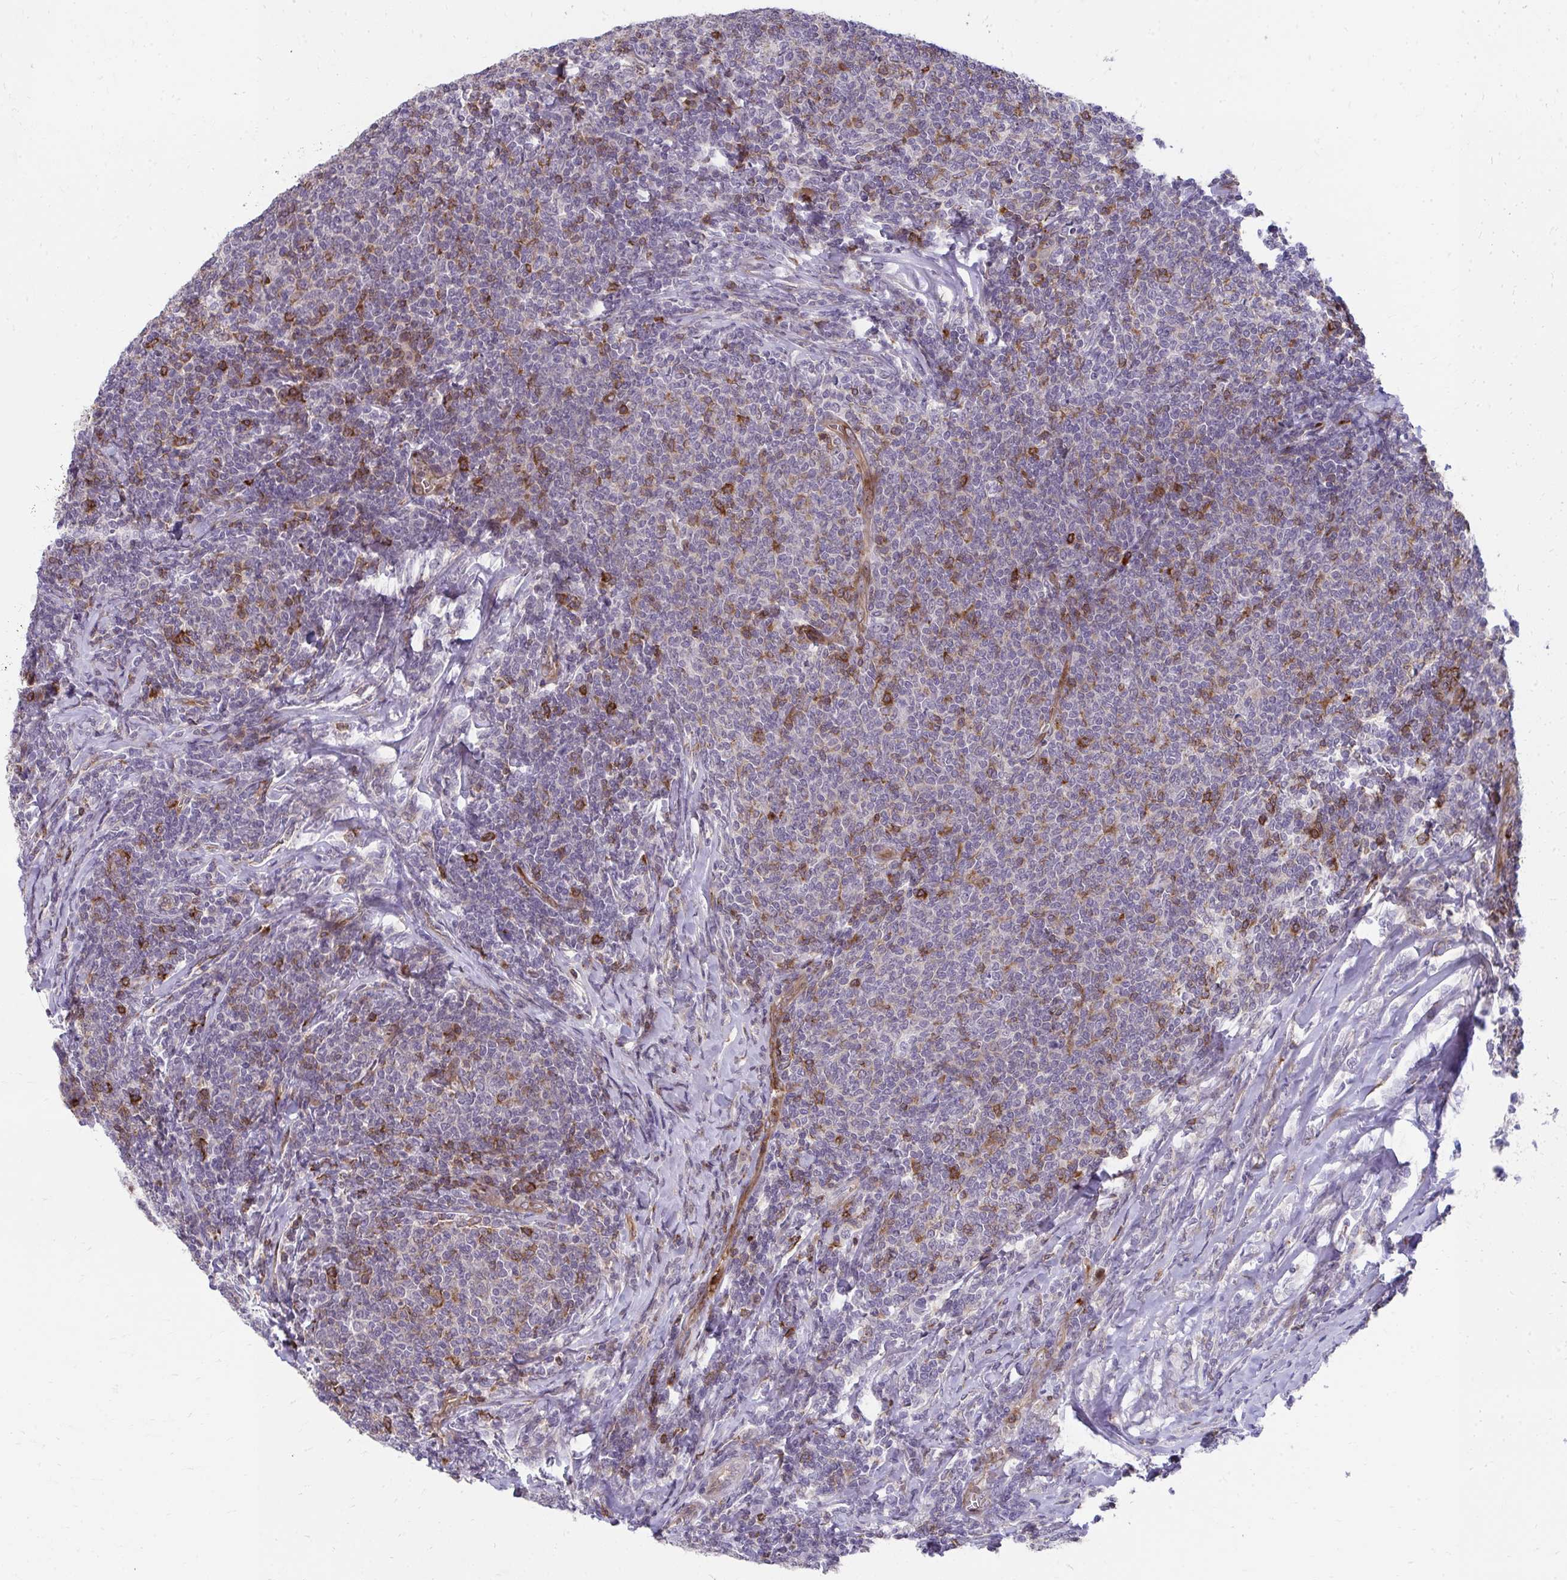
{"staining": {"intensity": "moderate", "quantity": "<25%", "location": "cytoplasmic/membranous"}, "tissue": "lymphoma", "cell_type": "Tumor cells", "image_type": "cancer", "snomed": [{"axis": "morphology", "description": "Malignant lymphoma, non-Hodgkin's type, Low grade"}, {"axis": "topography", "description": "Lymph node"}], "caption": "Protein expression analysis of low-grade malignant lymphoma, non-Hodgkin's type exhibits moderate cytoplasmic/membranous positivity in approximately <25% of tumor cells.", "gene": "FOXN3", "patient": {"sex": "male", "age": 52}}